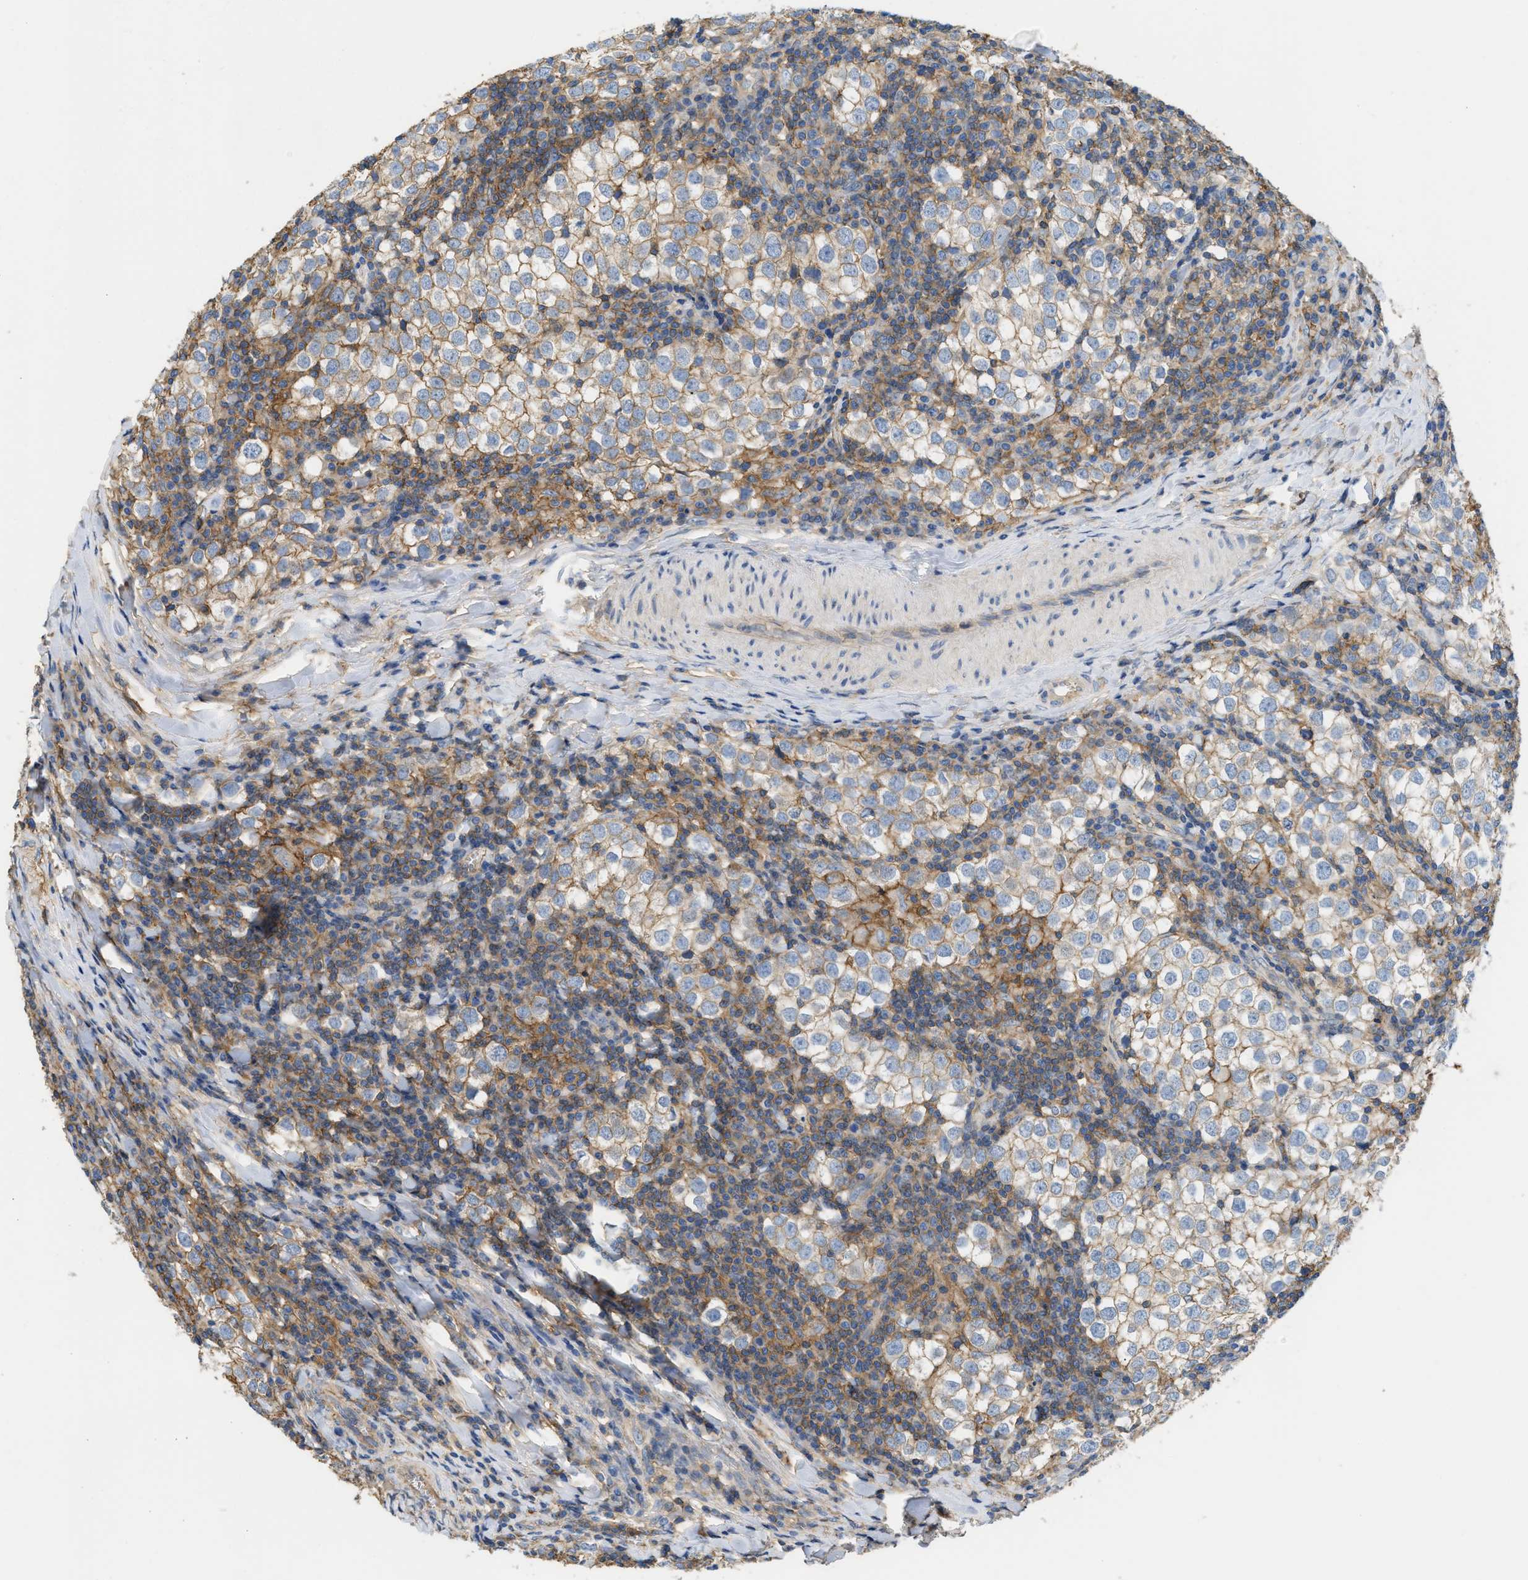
{"staining": {"intensity": "moderate", "quantity": ">75%", "location": "cytoplasmic/membranous"}, "tissue": "testis cancer", "cell_type": "Tumor cells", "image_type": "cancer", "snomed": [{"axis": "morphology", "description": "Seminoma, NOS"}, {"axis": "morphology", "description": "Carcinoma, Embryonal, NOS"}, {"axis": "topography", "description": "Testis"}], "caption": "Brown immunohistochemical staining in testis seminoma displays moderate cytoplasmic/membranous expression in approximately >75% of tumor cells.", "gene": "GNB4", "patient": {"sex": "male", "age": 36}}